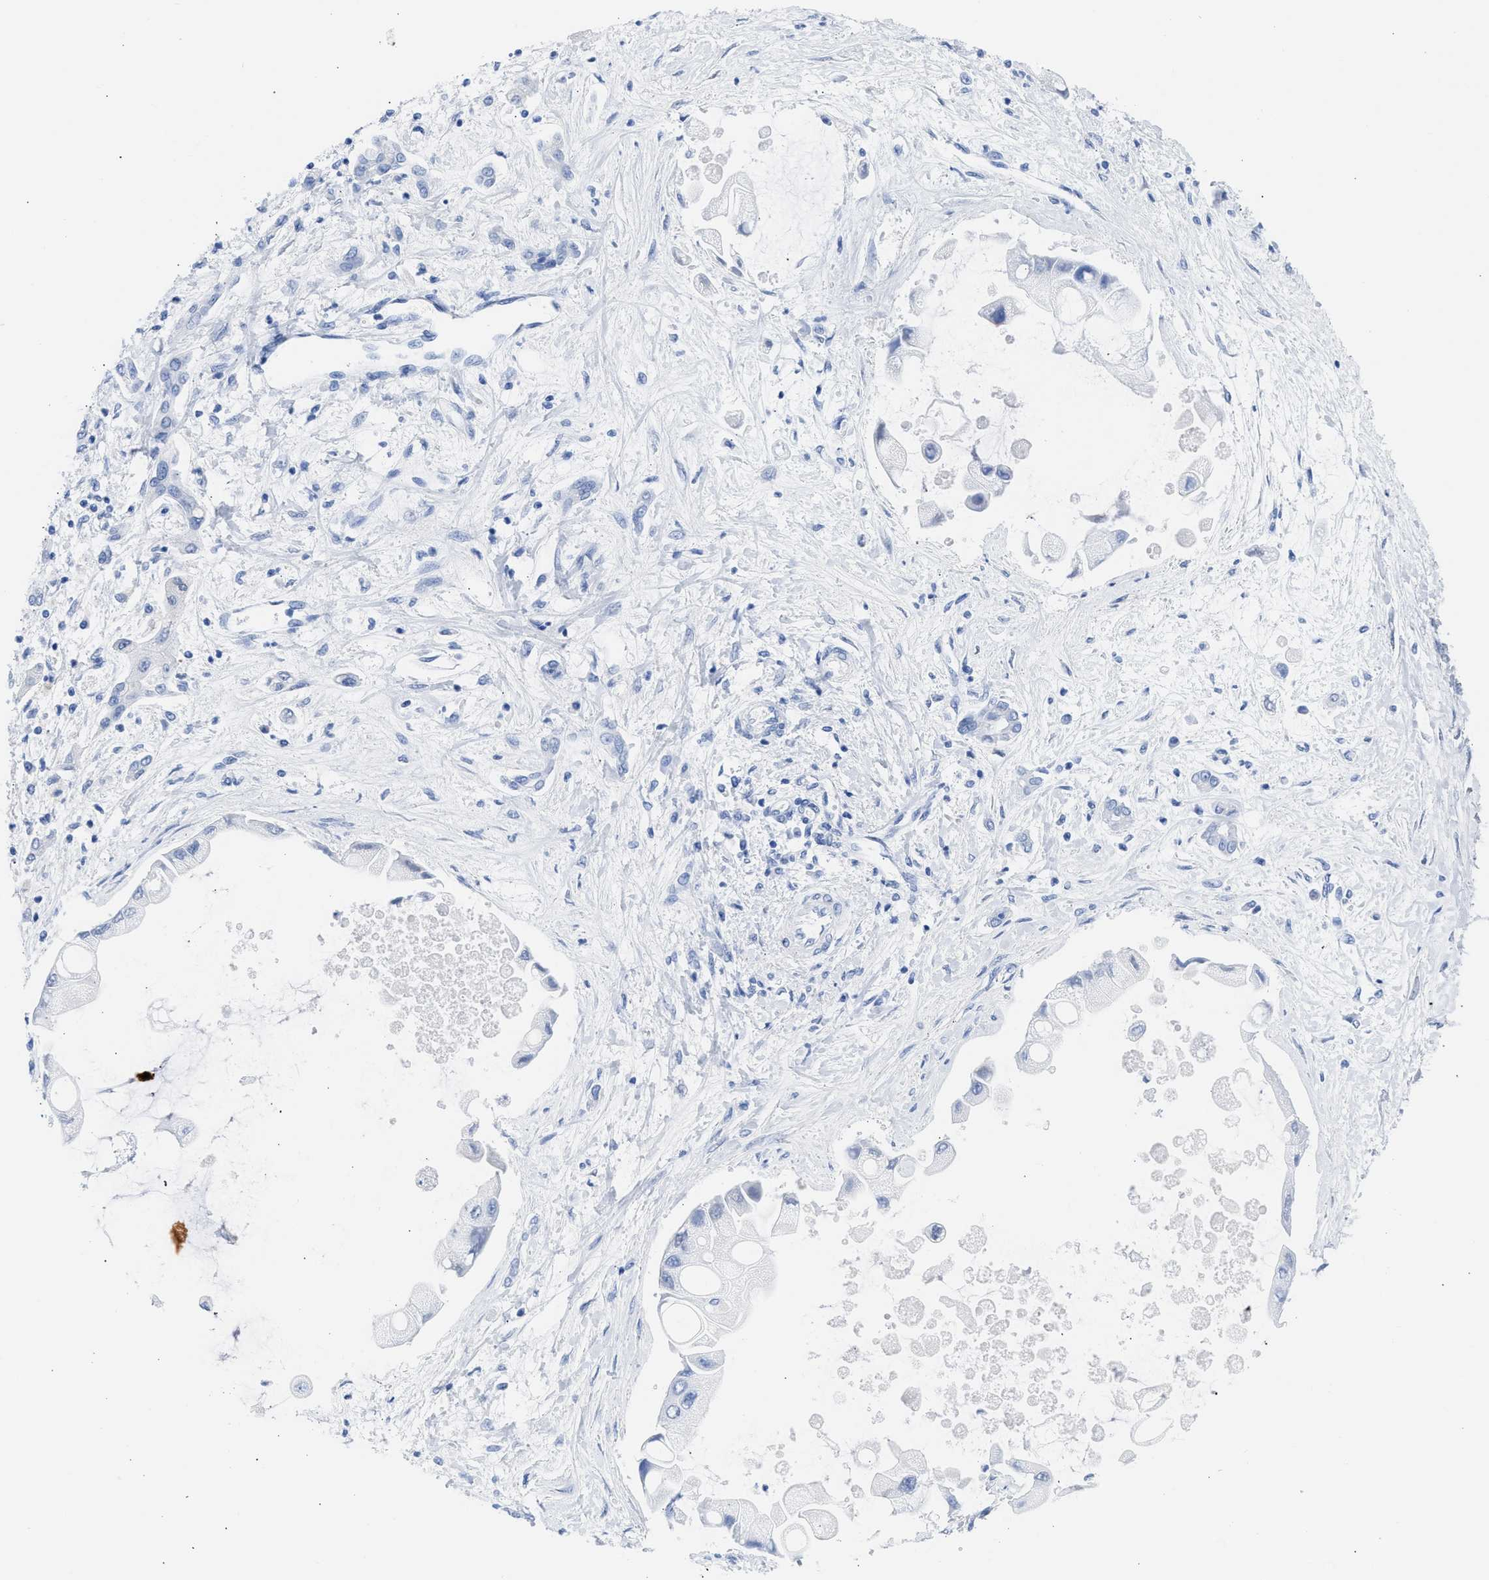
{"staining": {"intensity": "negative", "quantity": "none", "location": "none"}, "tissue": "liver cancer", "cell_type": "Tumor cells", "image_type": "cancer", "snomed": [{"axis": "morphology", "description": "Cholangiocarcinoma"}, {"axis": "topography", "description": "Liver"}], "caption": "There is no significant expression in tumor cells of liver cholangiocarcinoma.", "gene": "RSPH1", "patient": {"sex": "male", "age": 50}}